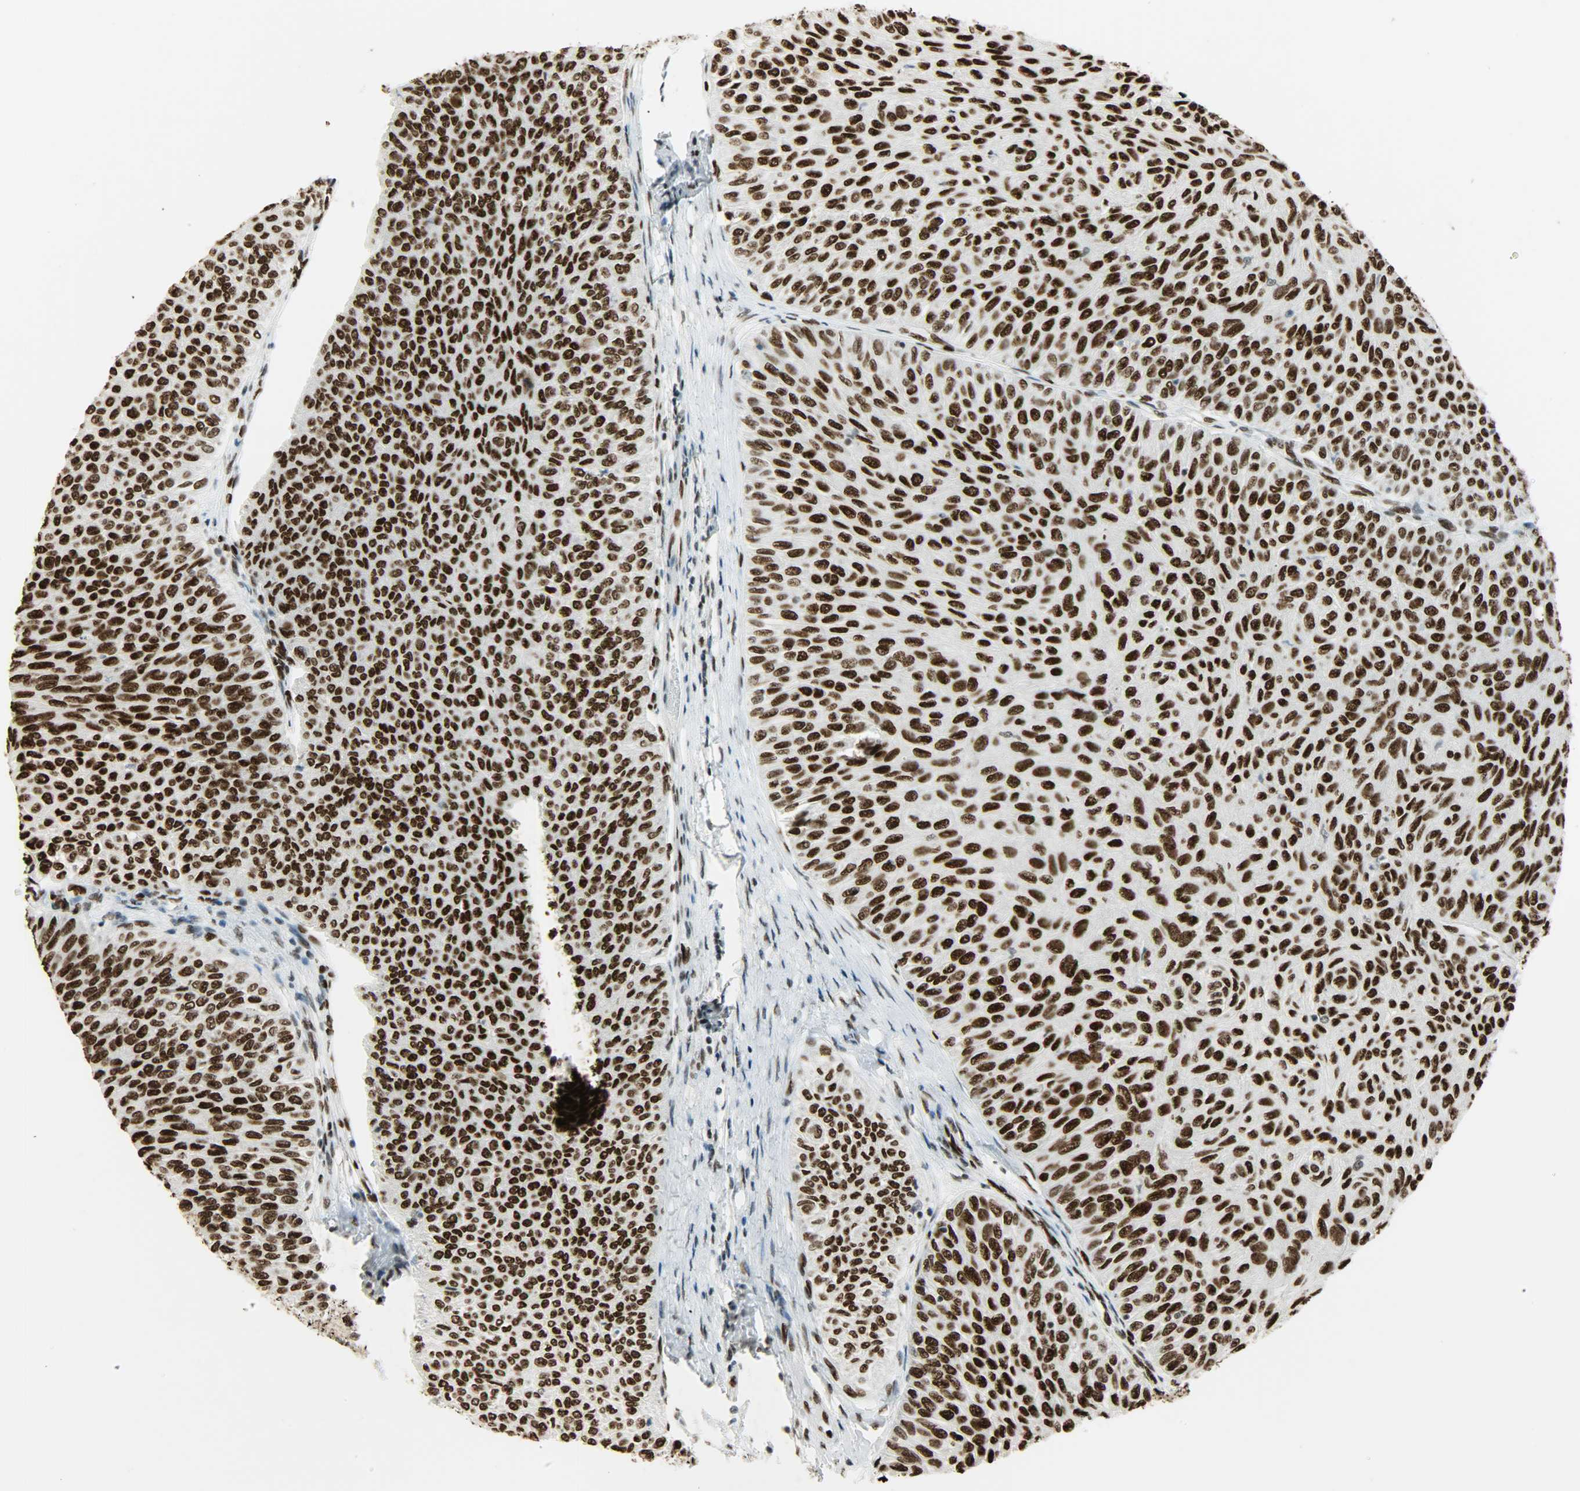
{"staining": {"intensity": "strong", "quantity": ">75%", "location": "nuclear"}, "tissue": "urothelial cancer", "cell_type": "Tumor cells", "image_type": "cancer", "snomed": [{"axis": "morphology", "description": "Urothelial carcinoma, Low grade"}, {"axis": "topography", "description": "Urinary bladder"}], "caption": "A brown stain labels strong nuclear positivity of a protein in low-grade urothelial carcinoma tumor cells. (Brightfield microscopy of DAB IHC at high magnification).", "gene": "MYEF2", "patient": {"sex": "male", "age": 78}}